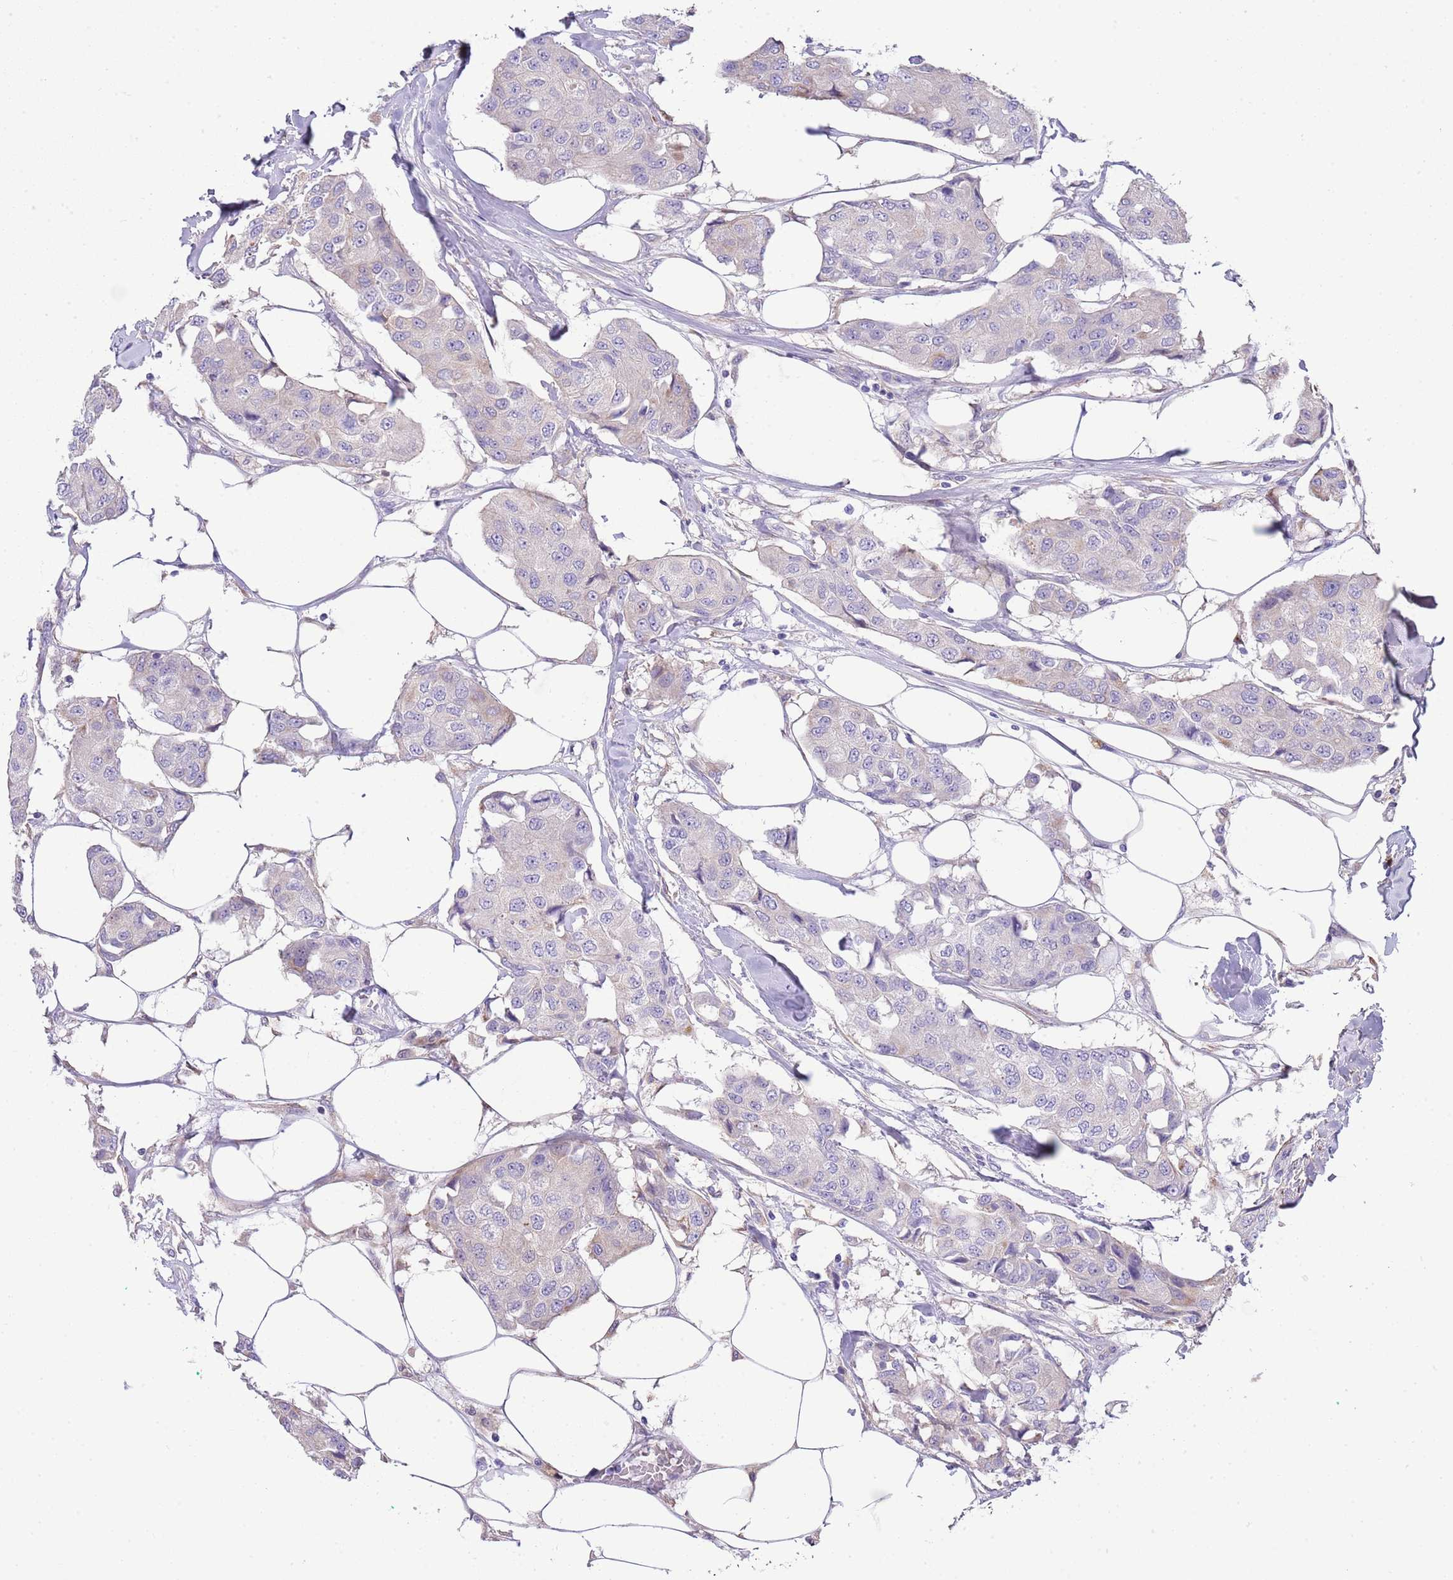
{"staining": {"intensity": "negative", "quantity": "none", "location": "none"}, "tissue": "breast cancer", "cell_type": "Tumor cells", "image_type": "cancer", "snomed": [{"axis": "morphology", "description": "Duct carcinoma"}, {"axis": "topography", "description": "Breast"}], "caption": "Immunohistochemistry photomicrograph of breast cancer stained for a protein (brown), which displays no expression in tumor cells.", "gene": "ABHD17C", "patient": {"sex": "female", "age": 80}}